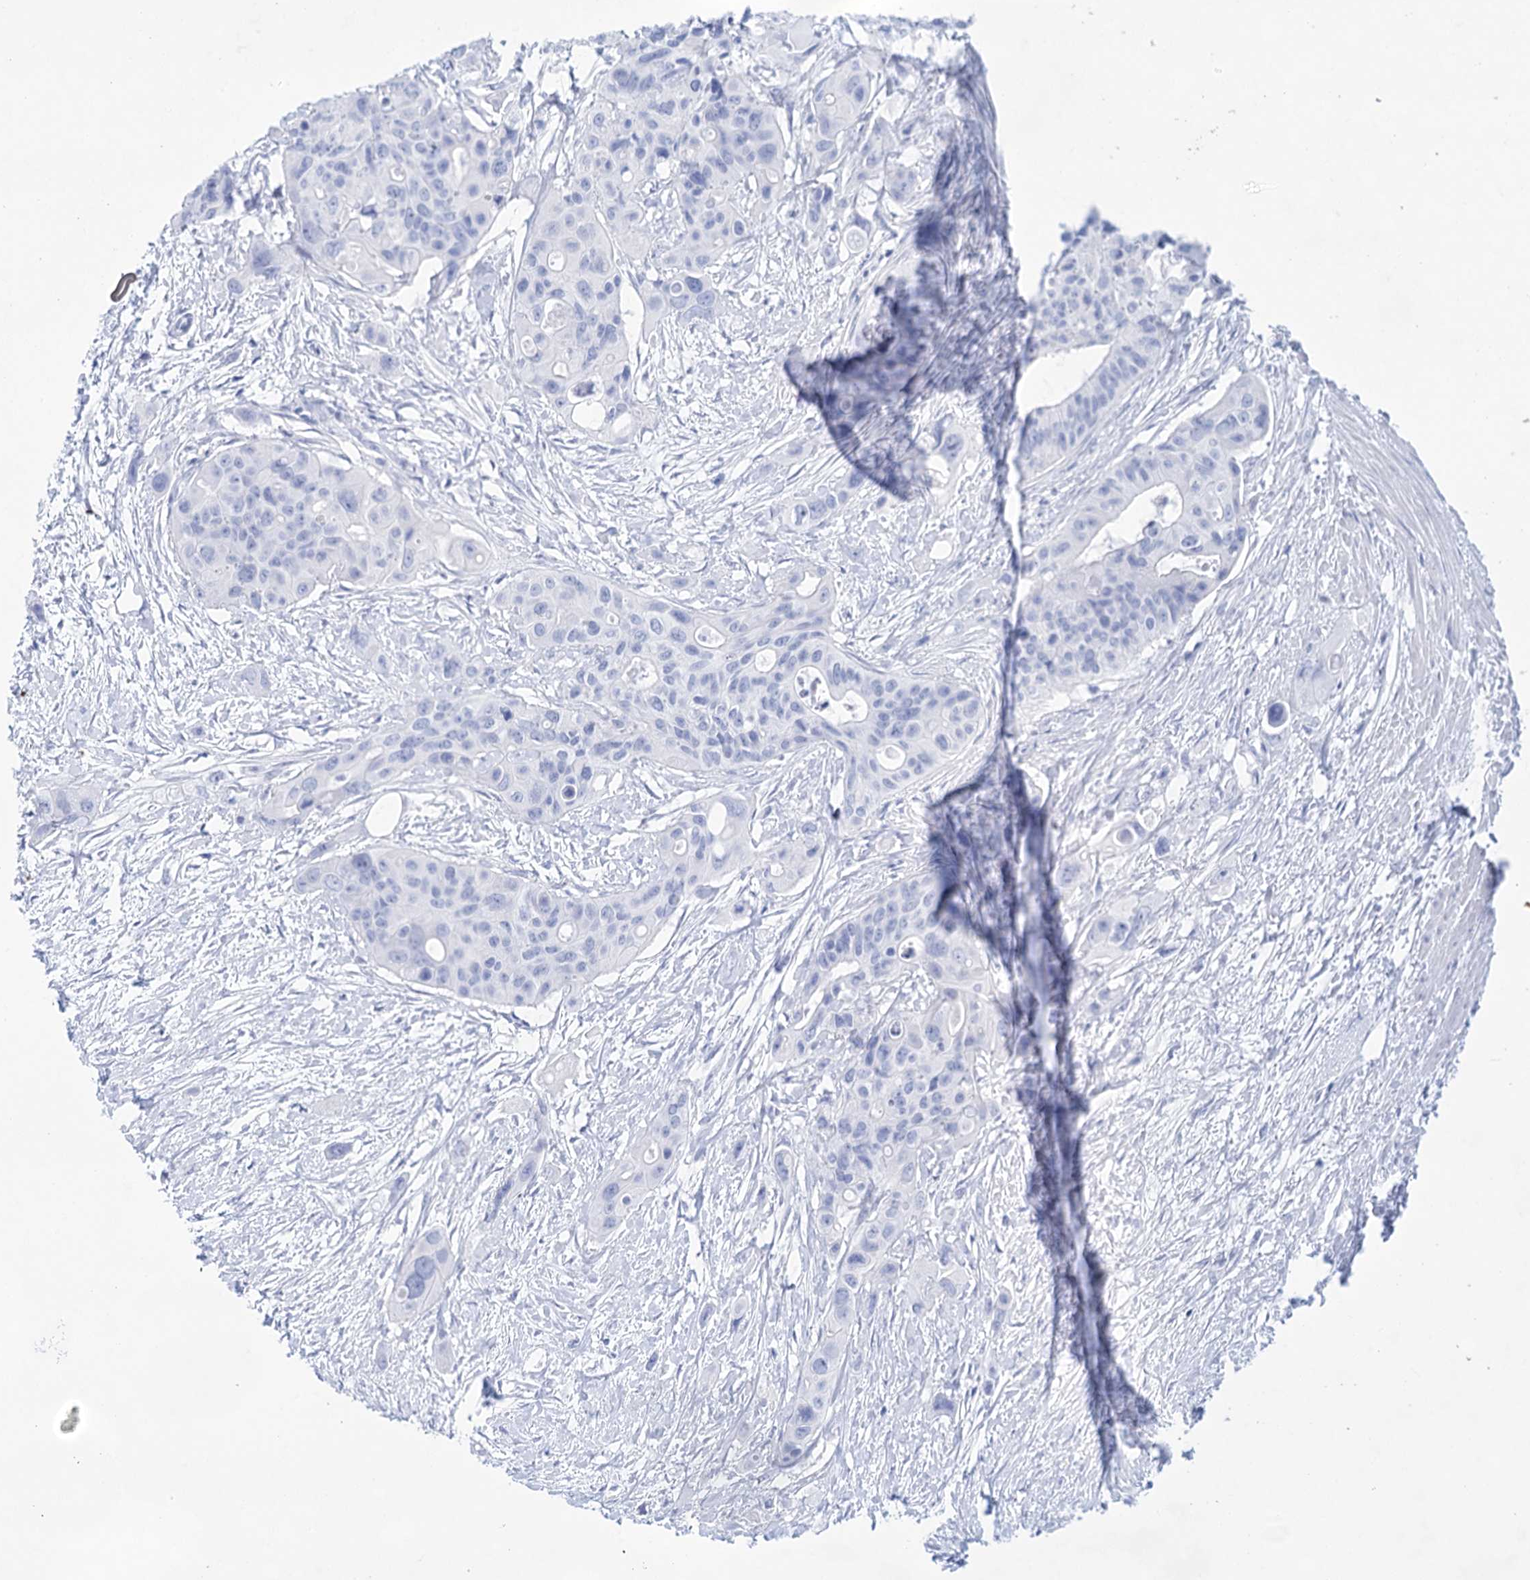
{"staining": {"intensity": "negative", "quantity": "none", "location": "none"}, "tissue": "colorectal cancer", "cell_type": "Tumor cells", "image_type": "cancer", "snomed": [{"axis": "morphology", "description": "Adenocarcinoma, NOS"}, {"axis": "topography", "description": "Colon"}], "caption": "Immunohistochemistry (IHC) of human adenocarcinoma (colorectal) reveals no positivity in tumor cells.", "gene": "LALBA", "patient": {"sex": "male", "age": 77}}